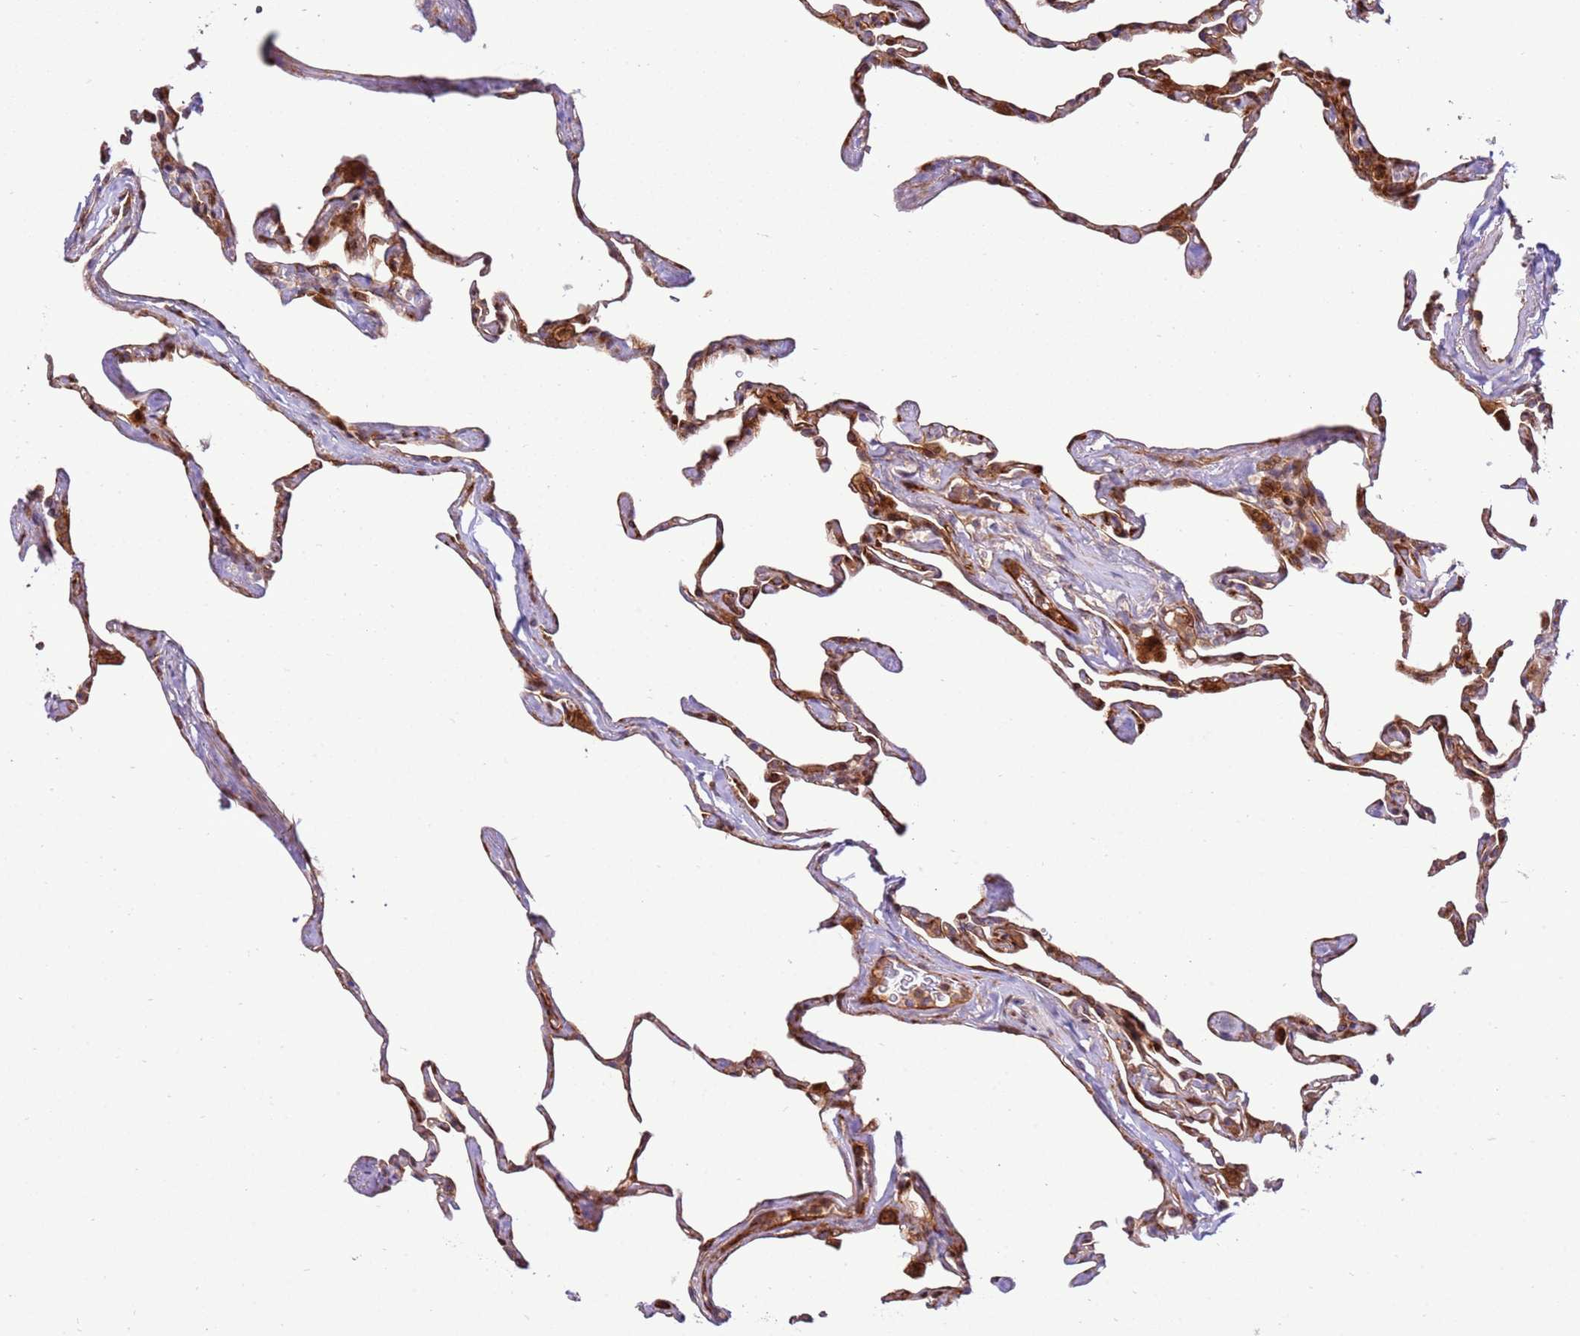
{"staining": {"intensity": "moderate", "quantity": "25%-75%", "location": "cytoplasmic/membranous"}, "tissue": "lung", "cell_type": "Alveolar cells", "image_type": "normal", "snomed": [{"axis": "morphology", "description": "Normal tissue, NOS"}, {"axis": "topography", "description": "Lung"}], "caption": "The histopathology image shows immunohistochemical staining of unremarkable lung. There is moderate cytoplasmic/membranous staining is identified in approximately 25%-75% of alveolar cells. (DAB IHC, brown staining for protein, blue staining for nuclei).", "gene": "ZNF624", "patient": {"sex": "male", "age": 65}}